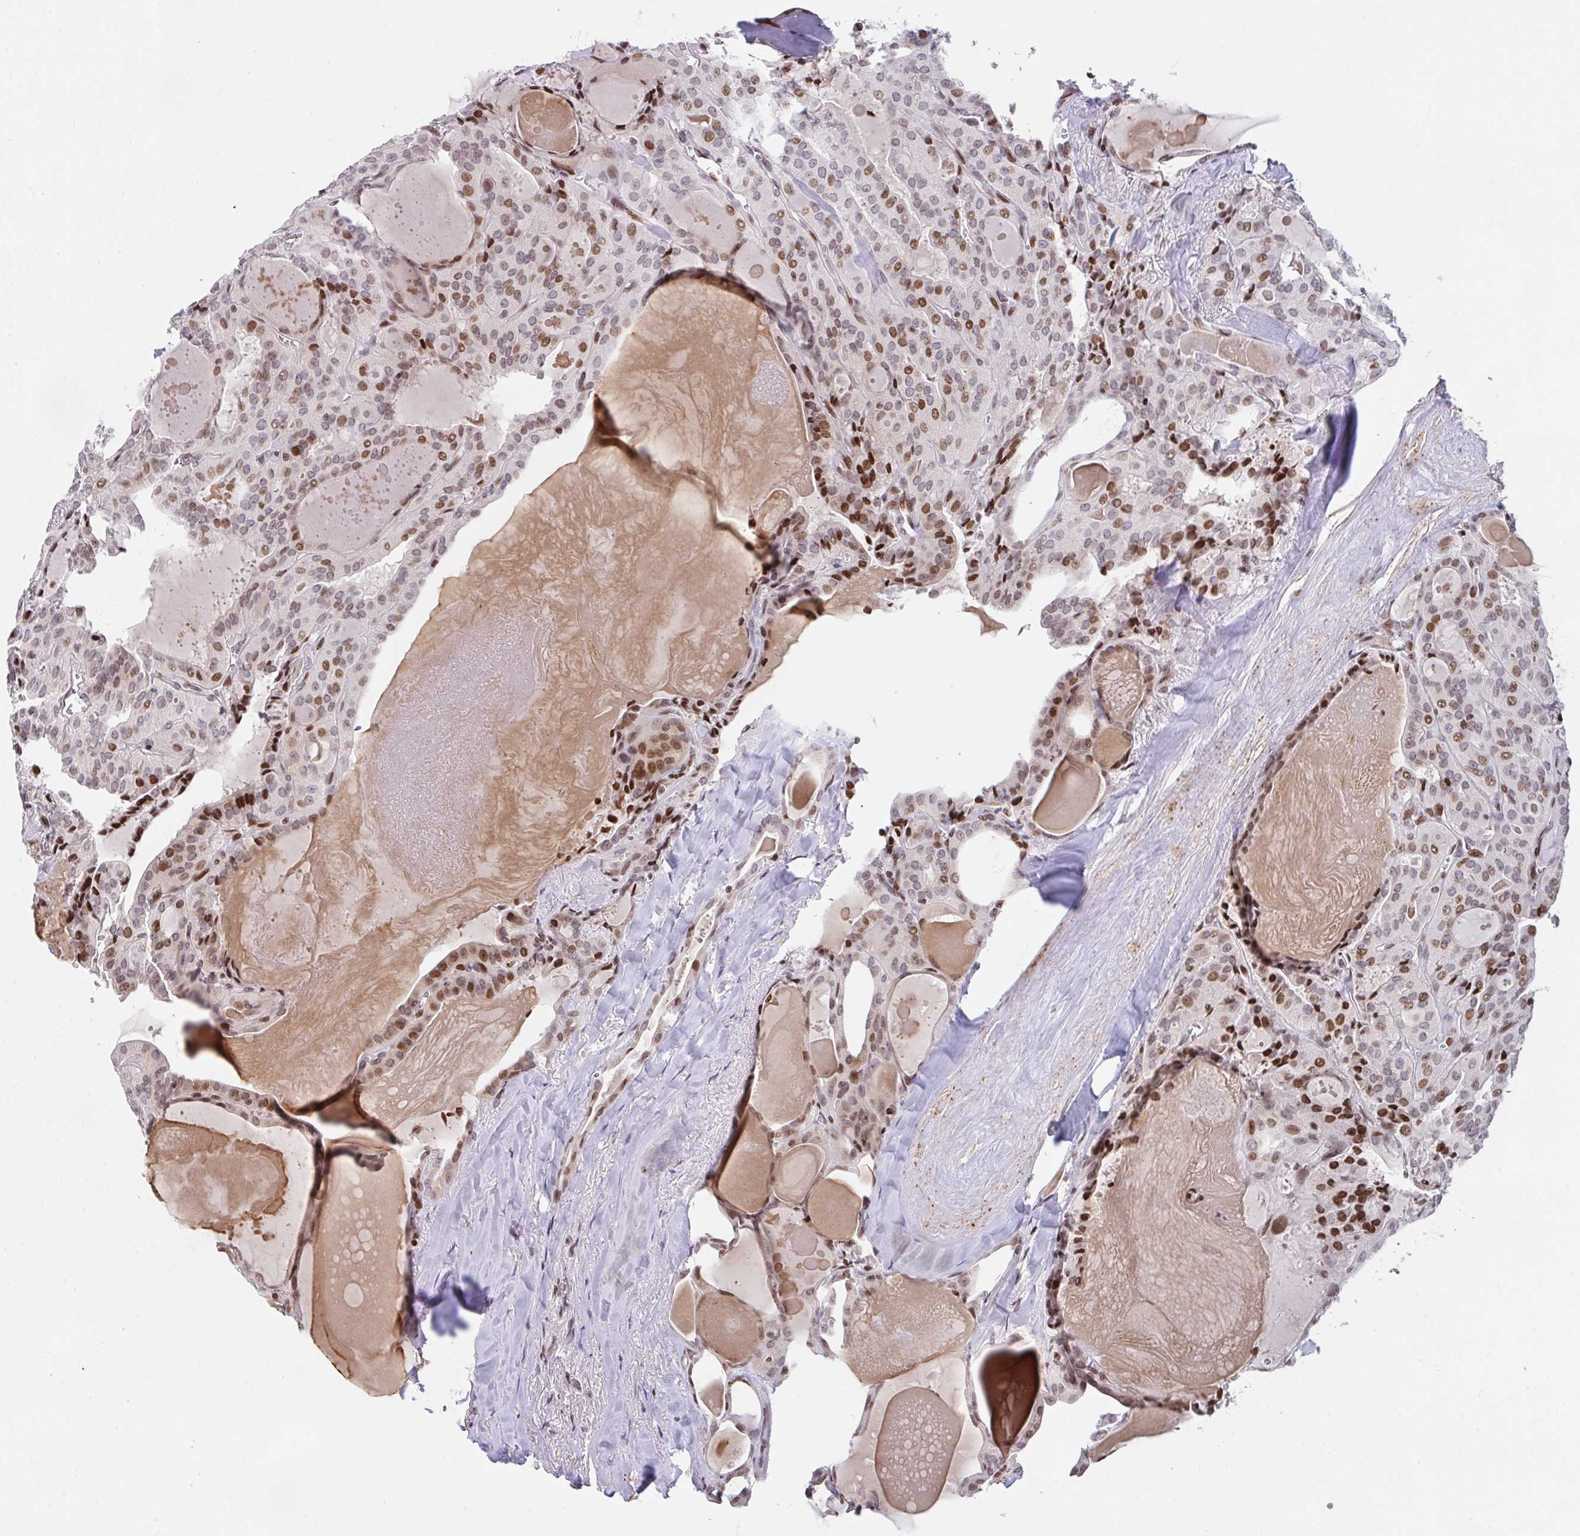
{"staining": {"intensity": "moderate", "quantity": ">75%", "location": "nuclear"}, "tissue": "thyroid cancer", "cell_type": "Tumor cells", "image_type": "cancer", "snomed": [{"axis": "morphology", "description": "Papillary adenocarcinoma, NOS"}, {"axis": "topography", "description": "Thyroid gland"}], "caption": "The photomicrograph exhibits staining of papillary adenocarcinoma (thyroid), revealing moderate nuclear protein staining (brown color) within tumor cells. Immunohistochemistry (ihc) stains the protein of interest in brown and the nuclei are stained blue.", "gene": "PCDHB8", "patient": {"sex": "male", "age": 52}}